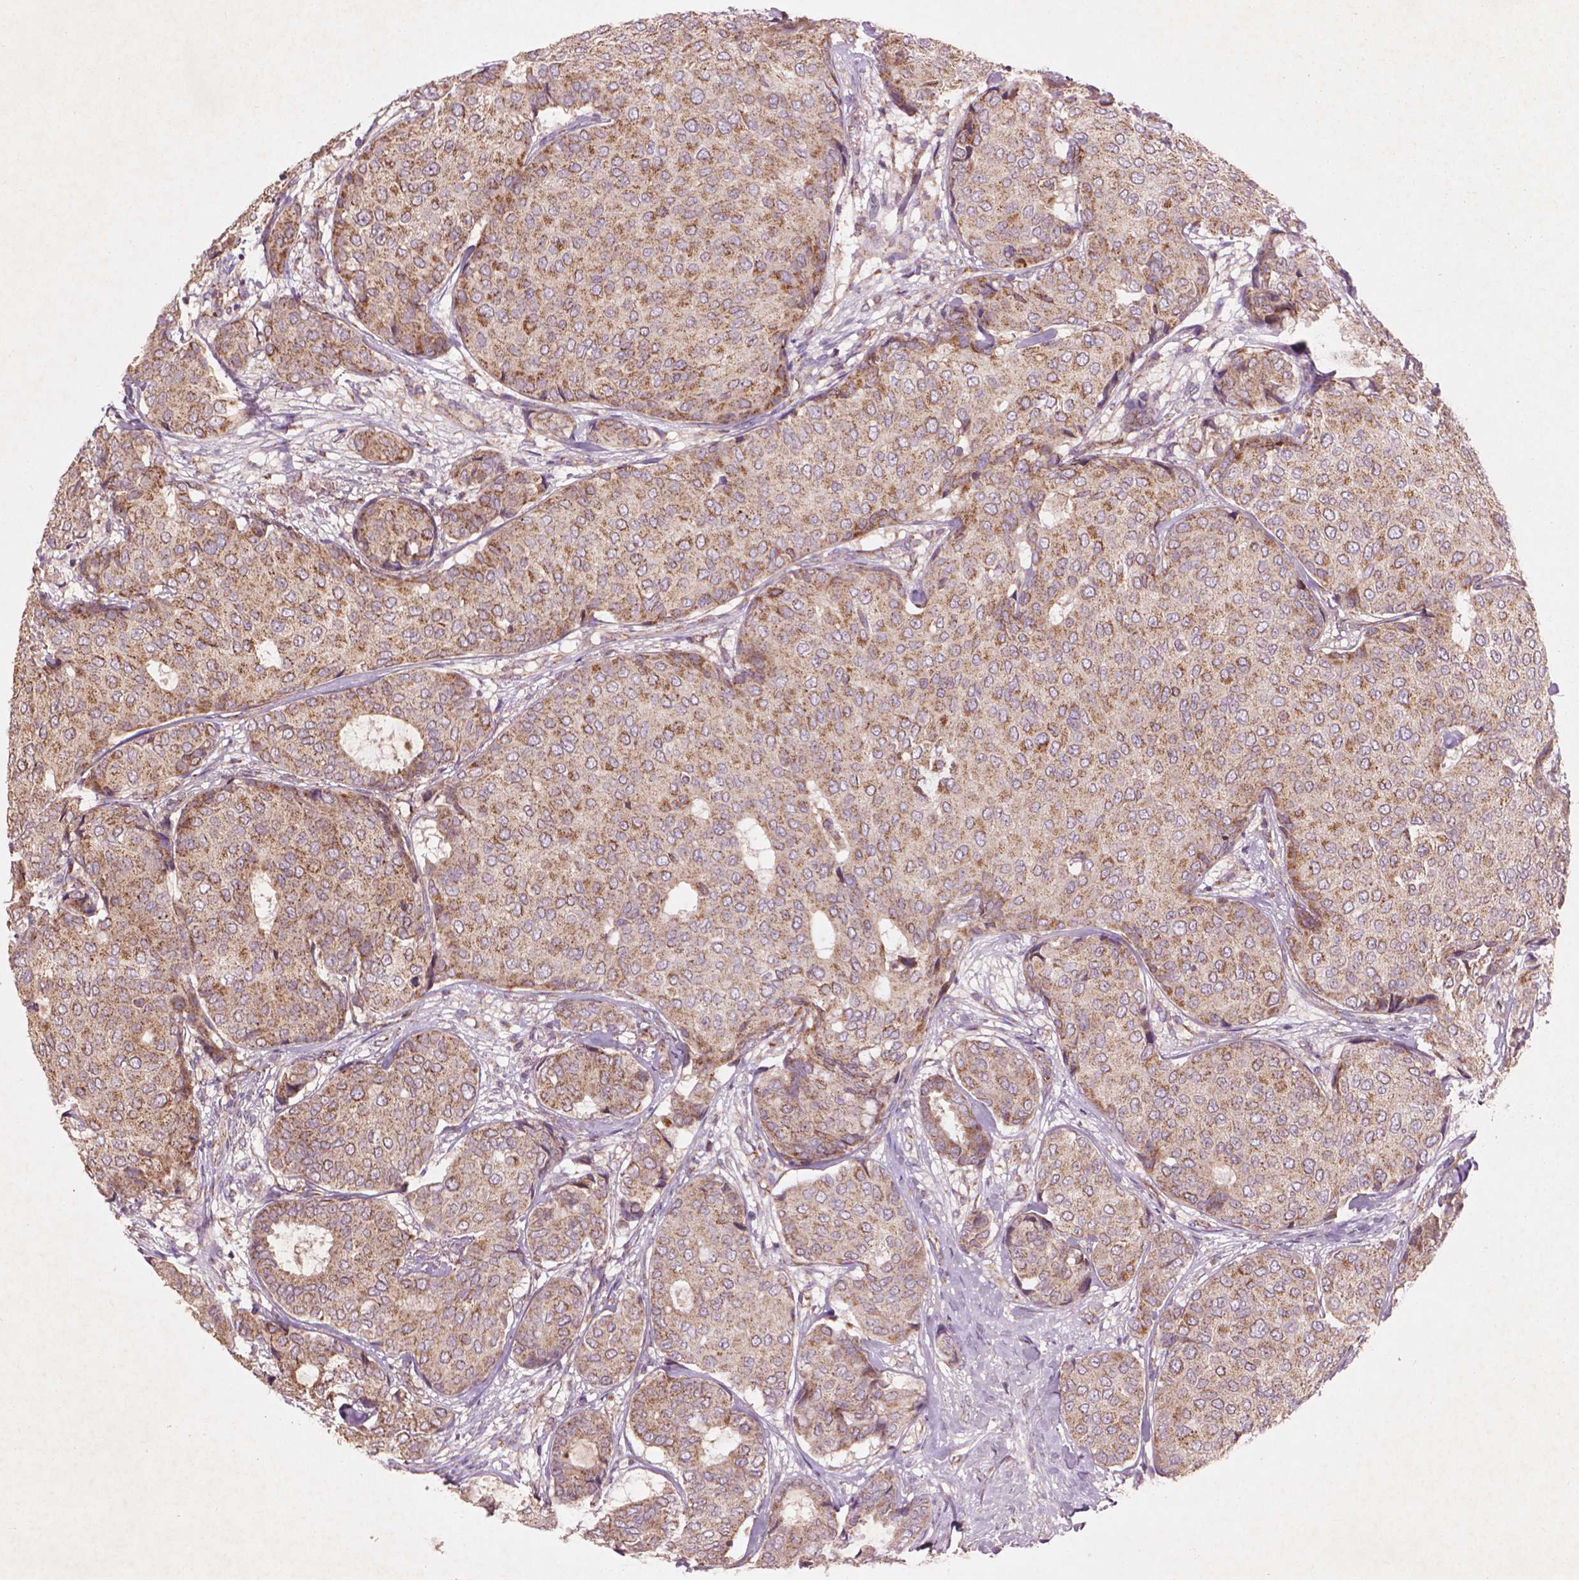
{"staining": {"intensity": "moderate", "quantity": ">75%", "location": "cytoplasmic/membranous"}, "tissue": "breast cancer", "cell_type": "Tumor cells", "image_type": "cancer", "snomed": [{"axis": "morphology", "description": "Duct carcinoma"}, {"axis": "topography", "description": "Breast"}], "caption": "An image showing moderate cytoplasmic/membranous expression in about >75% of tumor cells in invasive ductal carcinoma (breast), as visualized by brown immunohistochemical staining.", "gene": "NLRX1", "patient": {"sex": "female", "age": 75}}